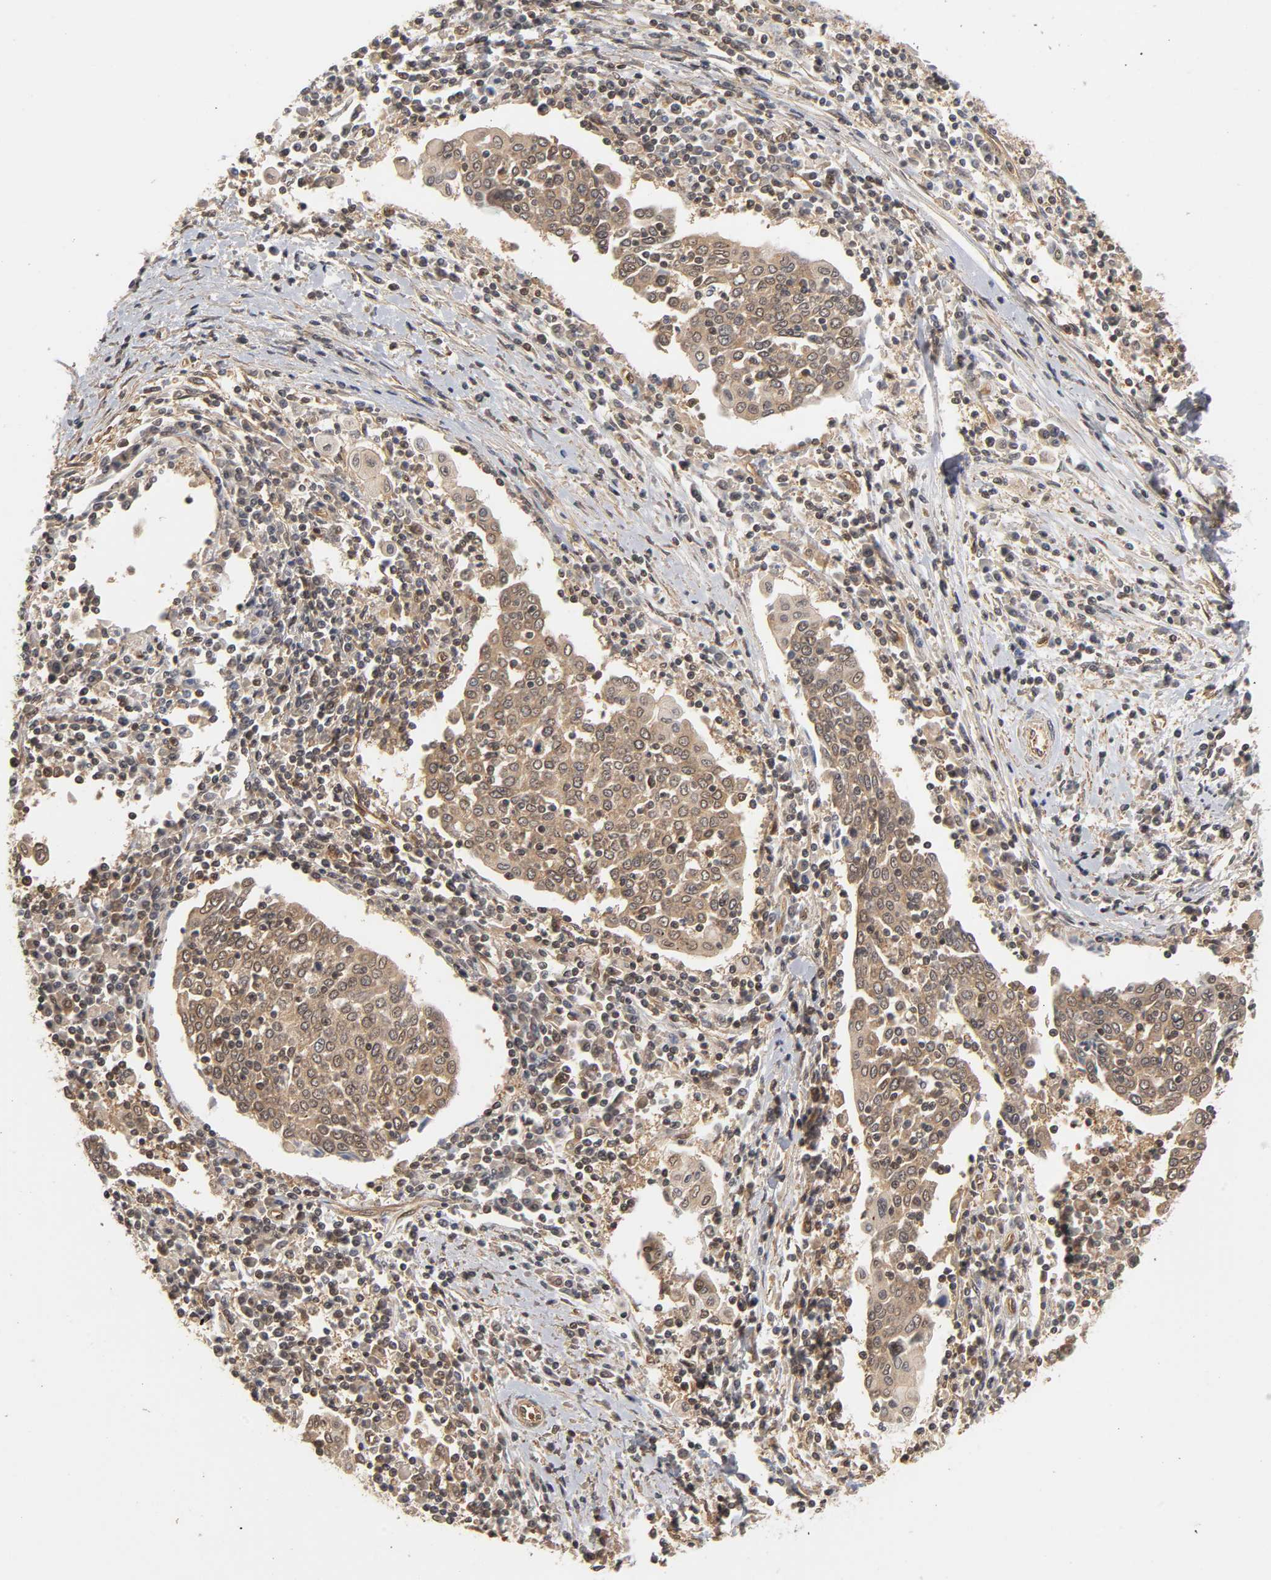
{"staining": {"intensity": "moderate", "quantity": ">75%", "location": "cytoplasmic/membranous"}, "tissue": "cervical cancer", "cell_type": "Tumor cells", "image_type": "cancer", "snomed": [{"axis": "morphology", "description": "Squamous cell carcinoma, NOS"}, {"axis": "topography", "description": "Cervix"}], "caption": "The micrograph shows a brown stain indicating the presence of a protein in the cytoplasmic/membranous of tumor cells in cervical squamous cell carcinoma.", "gene": "CDC37", "patient": {"sex": "female", "age": 40}}